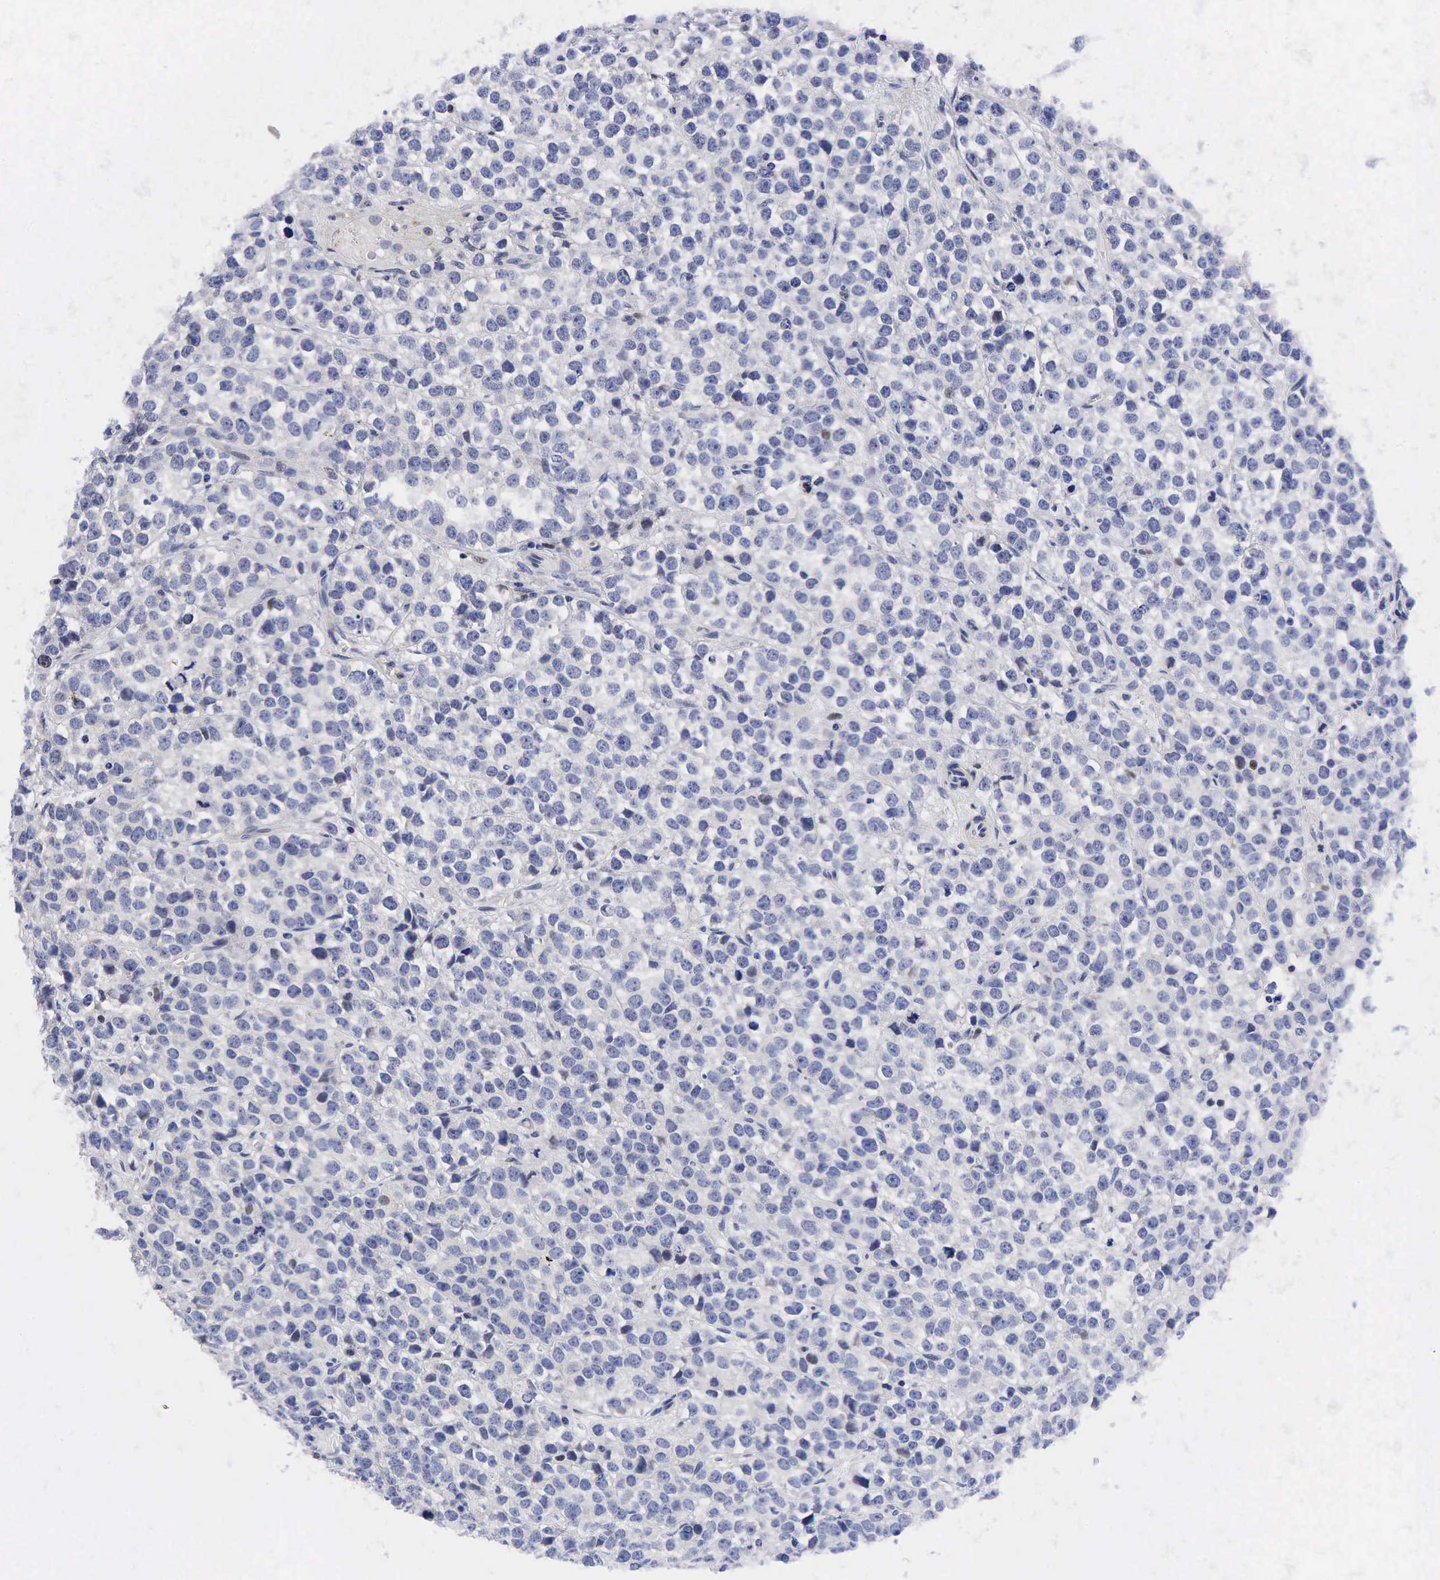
{"staining": {"intensity": "negative", "quantity": "none", "location": "none"}, "tissue": "testis cancer", "cell_type": "Tumor cells", "image_type": "cancer", "snomed": [{"axis": "morphology", "description": "Seminoma, NOS"}, {"axis": "topography", "description": "Testis"}], "caption": "The histopathology image reveals no staining of tumor cells in seminoma (testis). (Immunohistochemistry, brightfield microscopy, high magnification).", "gene": "CCND1", "patient": {"sex": "male", "age": 25}}